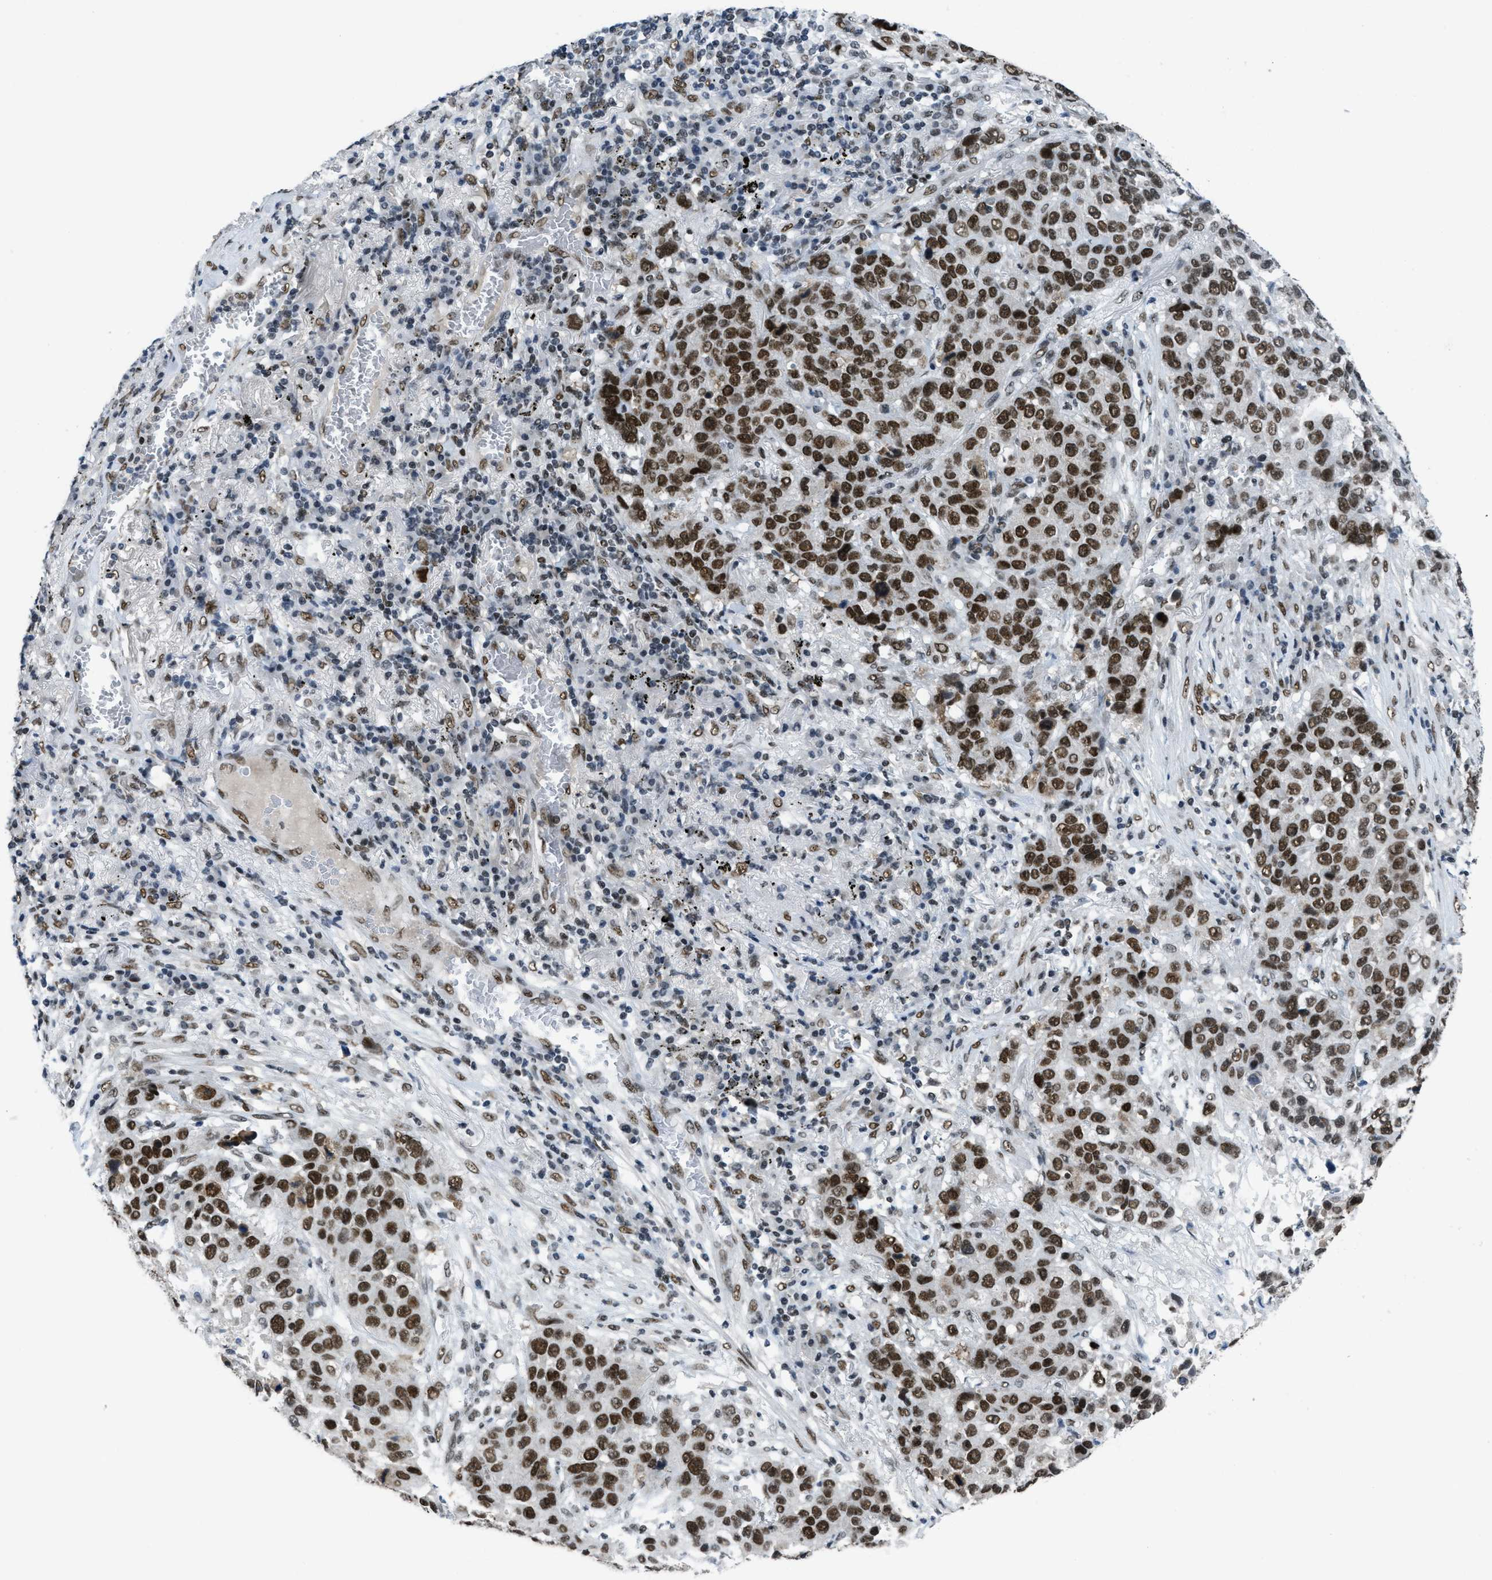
{"staining": {"intensity": "strong", "quantity": ">75%", "location": "nuclear"}, "tissue": "lung cancer", "cell_type": "Tumor cells", "image_type": "cancer", "snomed": [{"axis": "morphology", "description": "Squamous cell carcinoma, NOS"}, {"axis": "topography", "description": "Lung"}], "caption": "Lung cancer was stained to show a protein in brown. There is high levels of strong nuclear expression in approximately >75% of tumor cells. Using DAB (3,3'-diaminobenzidine) (brown) and hematoxylin (blue) stains, captured at high magnification using brightfield microscopy.", "gene": "GATAD2B", "patient": {"sex": "male", "age": 57}}